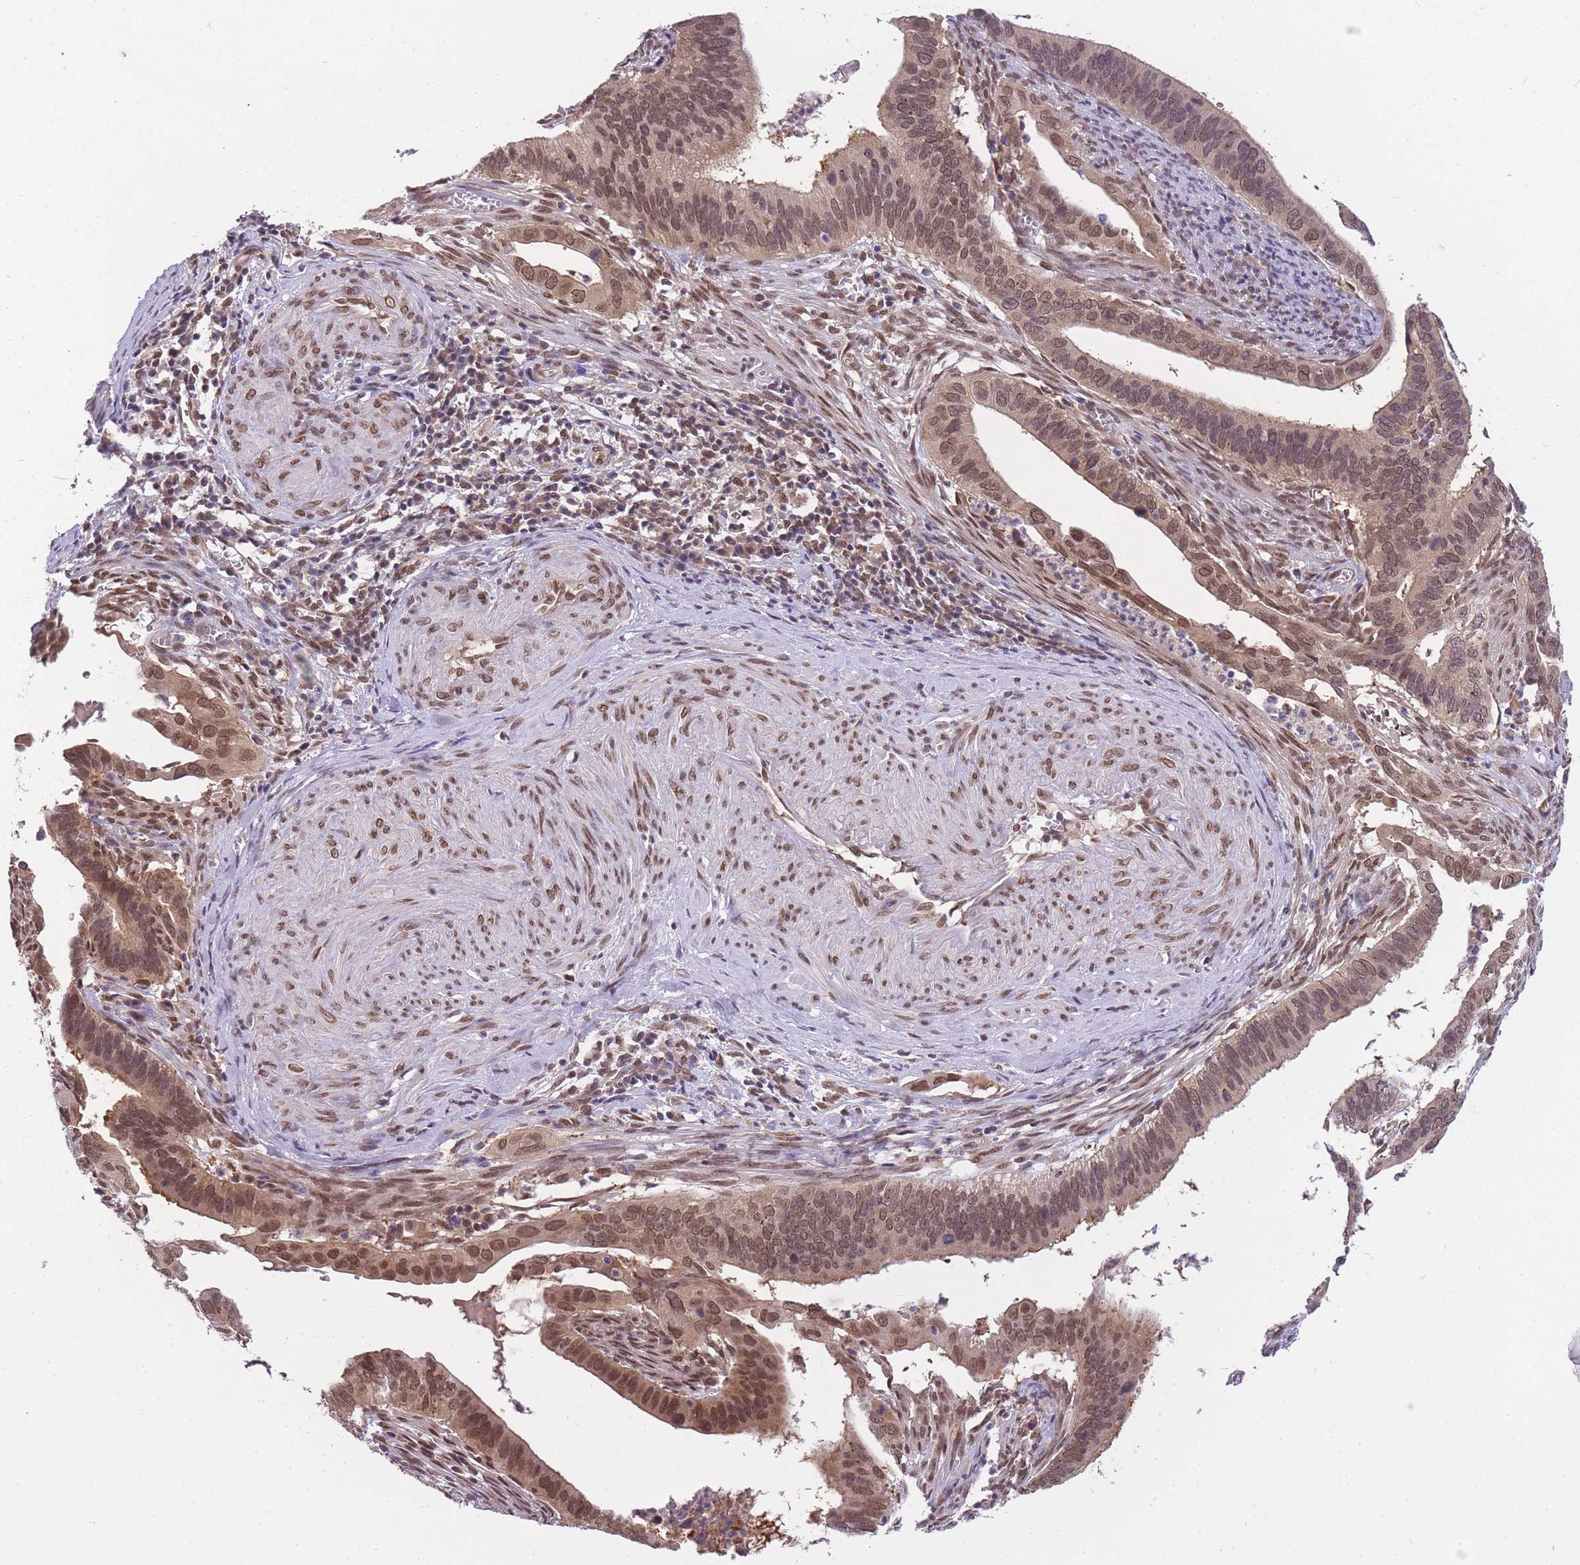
{"staining": {"intensity": "moderate", "quantity": ">75%", "location": "cytoplasmic/membranous,nuclear"}, "tissue": "cervical cancer", "cell_type": "Tumor cells", "image_type": "cancer", "snomed": [{"axis": "morphology", "description": "Adenocarcinoma, NOS"}, {"axis": "topography", "description": "Cervix"}], "caption": "A histopathology image of human adenocarcinoma (cervical) stained for a protein reveals moderate cytoplasmic/membranous and nuclear brown staining in tumor cells. The staining was performed using DAB (3,3'-diaminobenzidine), with brown indicating positive protein expression. Nuclei are stained blue with hematoxylin.", "gene": "CDIP1", "patient": {"sex": "female", "age": 42}}